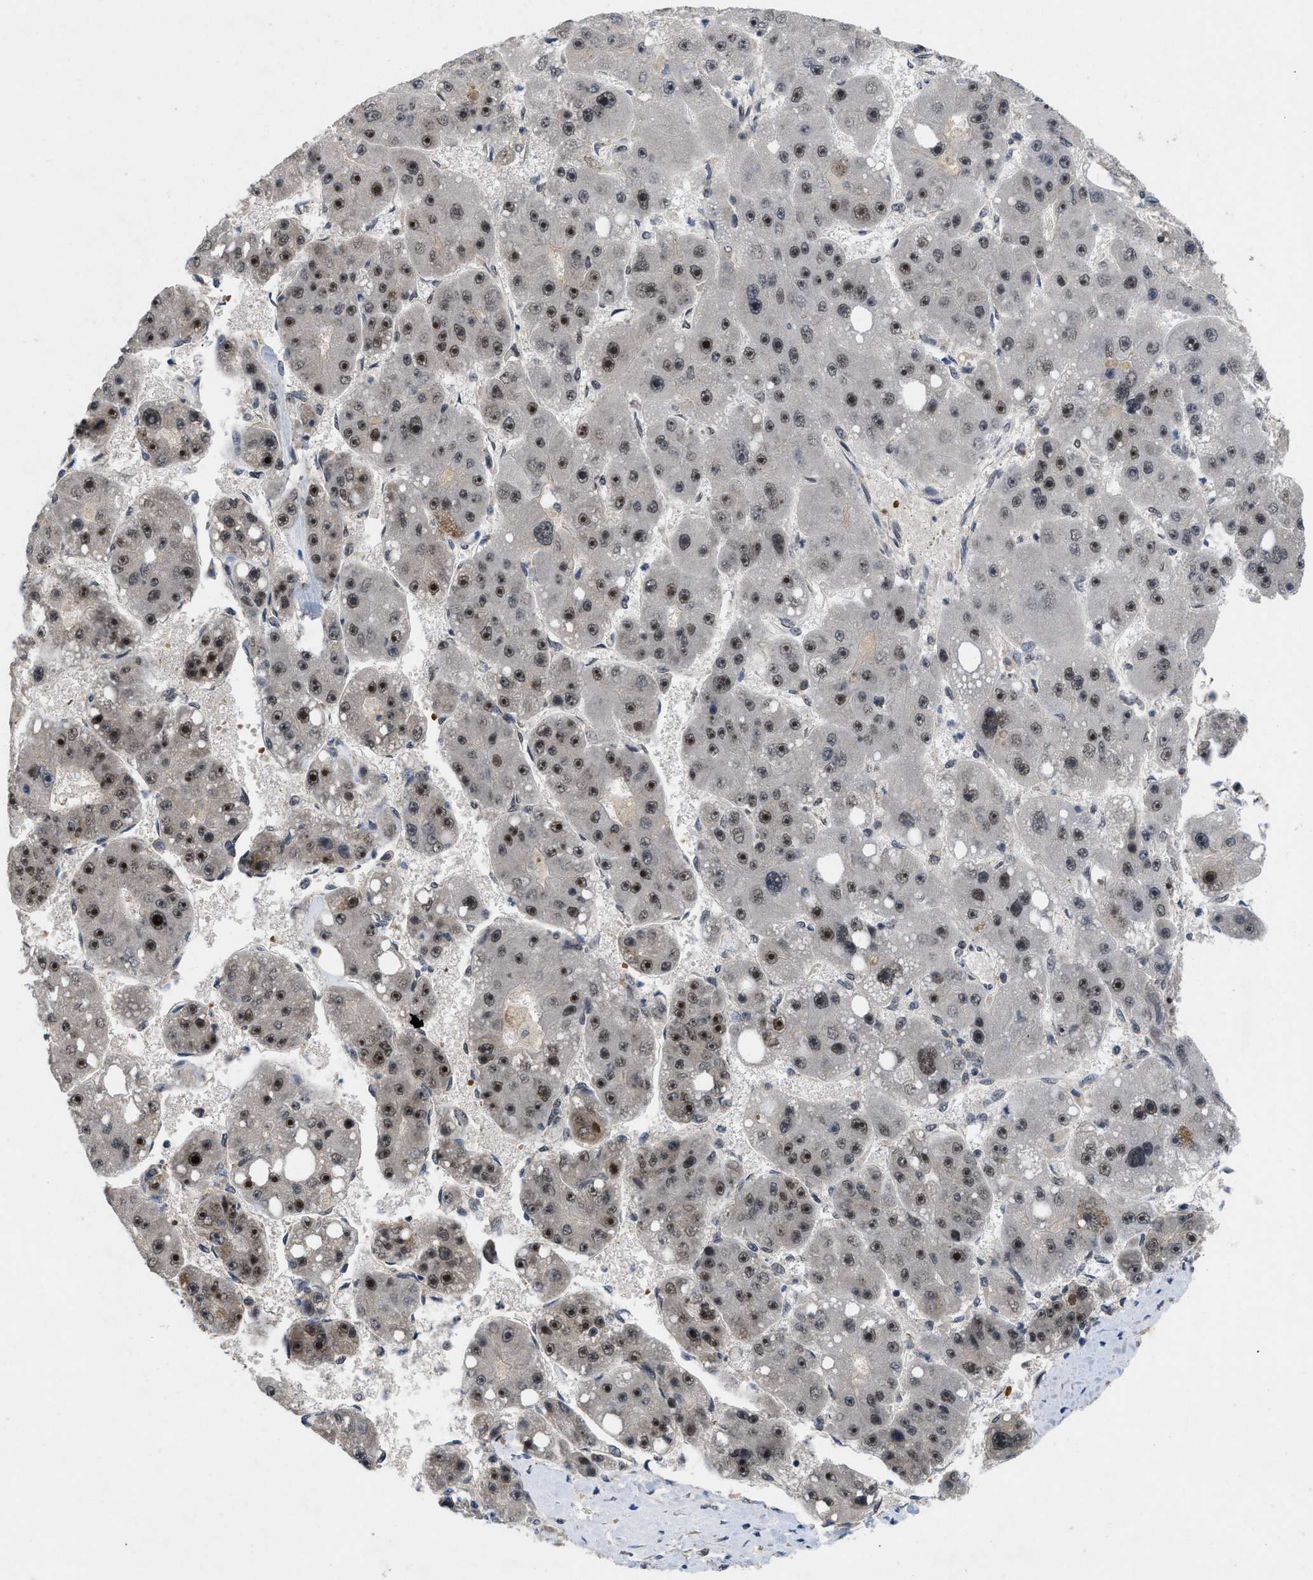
{"staining": {"intensity": "moderate", "quantity": ">75%", "location": "nuclear"}, "tissue": "liver cancer", "cell_type": "Tumor cells", "image_type": "cancer", "snomed": [{"axis": "morphology", "description": "Carcinoma, Hepatocellular, NOS"}, {"axis": "topography", "description": "Liver"}], "caption": "Protein expression analysis of liver hepatocellular carcinoma reveals moderate nuclear staining in approximately >75% of tumor cells.", "gene": "ZNF346", "patient": {"sex": "female", "age": 61}}